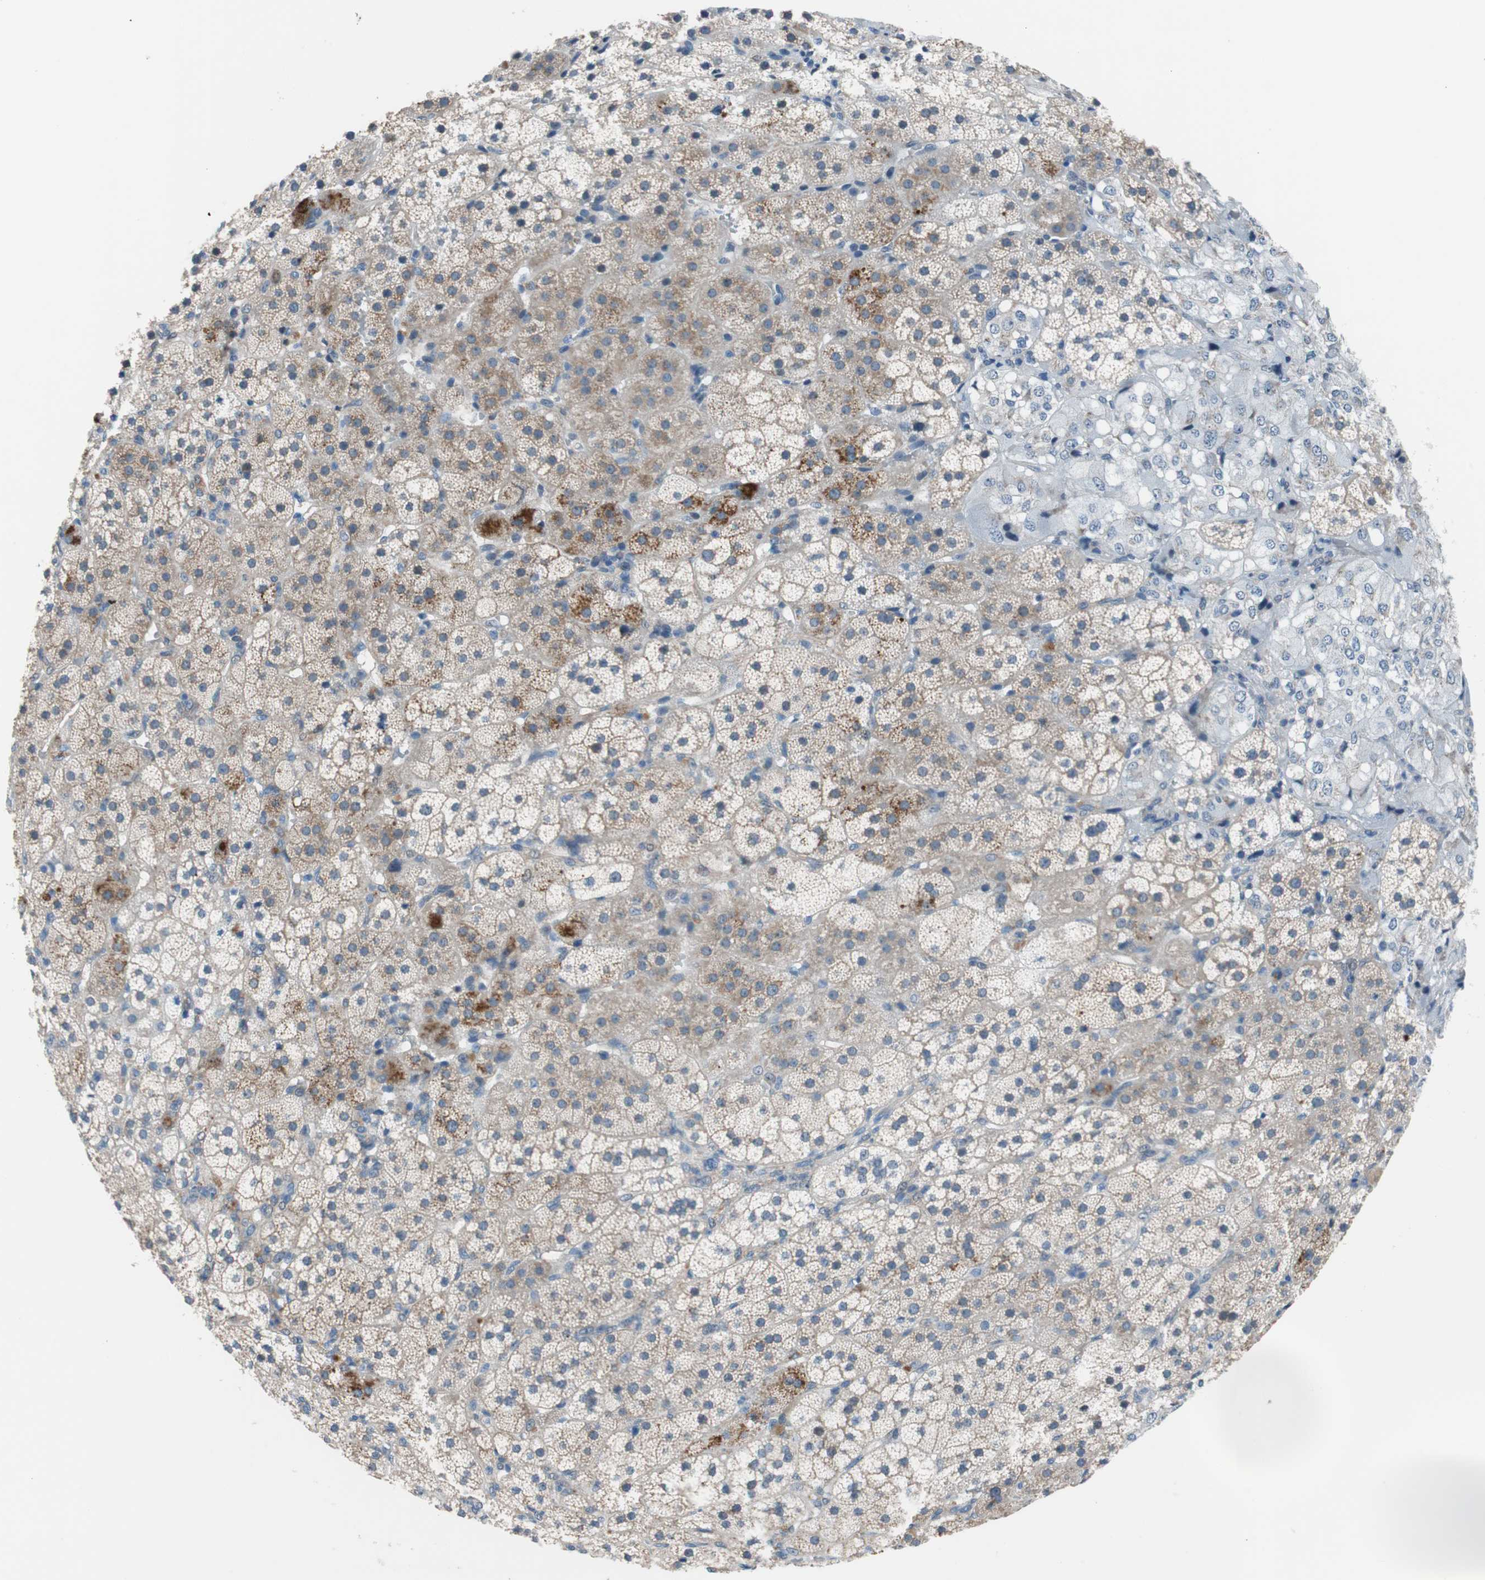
{"staining": {"intensity": "moderate", "quantity": "25%-75%", "location": "cytoplasmic/membranous"}, "tissue": "adrenal gland", "cell_type": "Glandular cells", "image_type": "normal", "snomed": [{"axis": "morphology", "description": "Normal tissue, NOS"}, {"axis": "topography", "description": "Adrenal gland"}], "caption": "A brown stain shows moderate cytoplasmic/membranous positivity of a protein in glandular cells of benign human adrenal gland. (DAB IHC, brown staining for protein, blue staining for nuclei).", "gene": "GRHL1", "patient": {"sex": "female", "age": 44}}